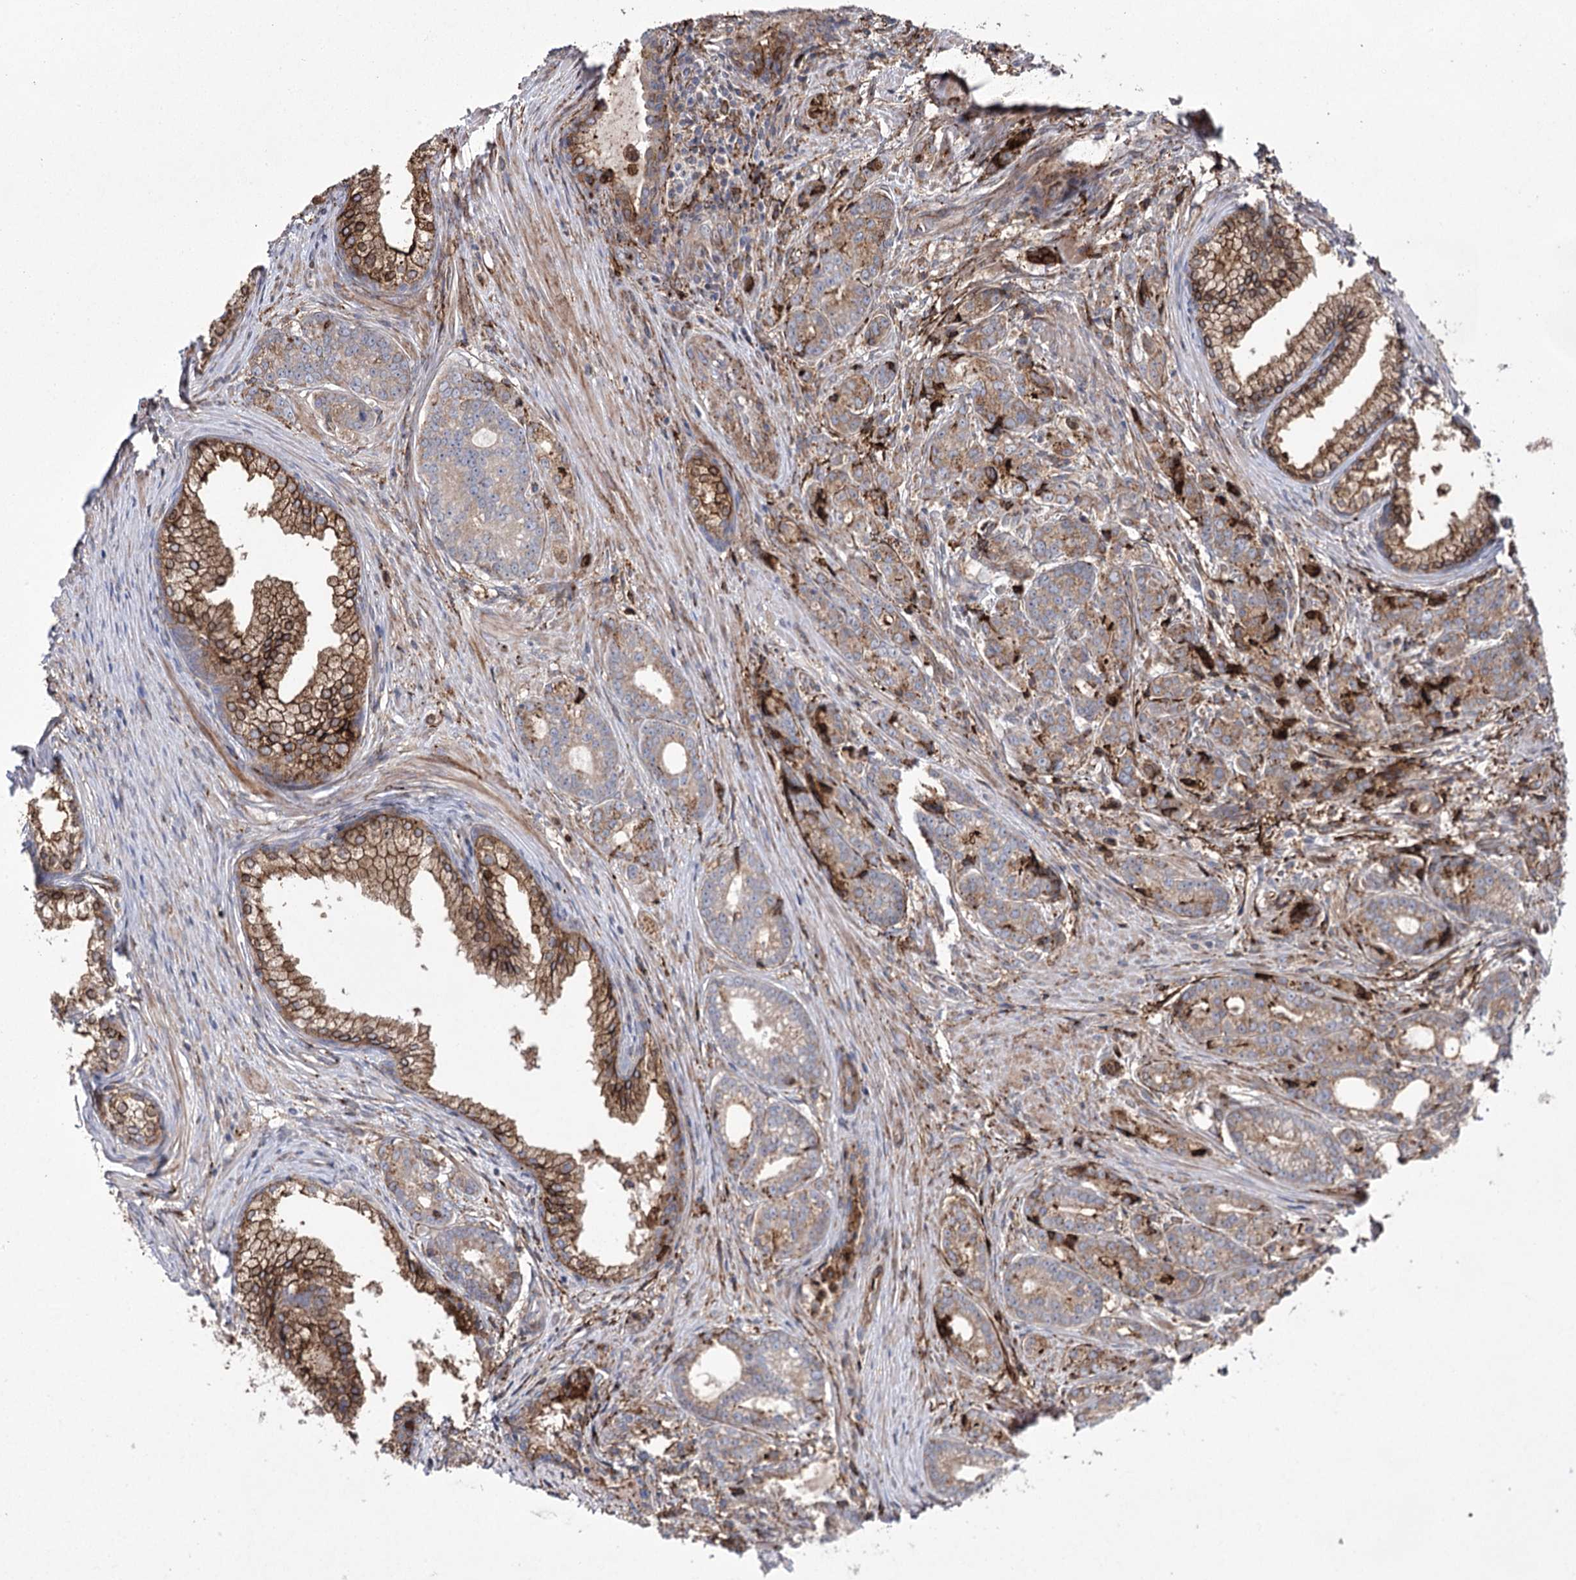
{"staining": {"intensity": "moderate", "quantity": ">75%", "location": "cytoplasmic/membranous"}, "tissue": "prostate cancer", "cell_type": "Tumor cells", "image_type": "cancer", "snomed": [{"axis": "morphology", "description": "Adenocarcinoma, Low grade"}, {"axis": "topography", "description": "Prostate"}], "caption": "Immunohistochemistry (IHC) photomicrograph of human adenocarcinoma (low-grade) (prostate) stained for a protein (brown), which shows medium levels of moderate cytoplasmic/membranous staining in approximately >75% of tumor cells.", "gene": "DCUN1D4", "patient": {"sex": "male", "age": 71}}